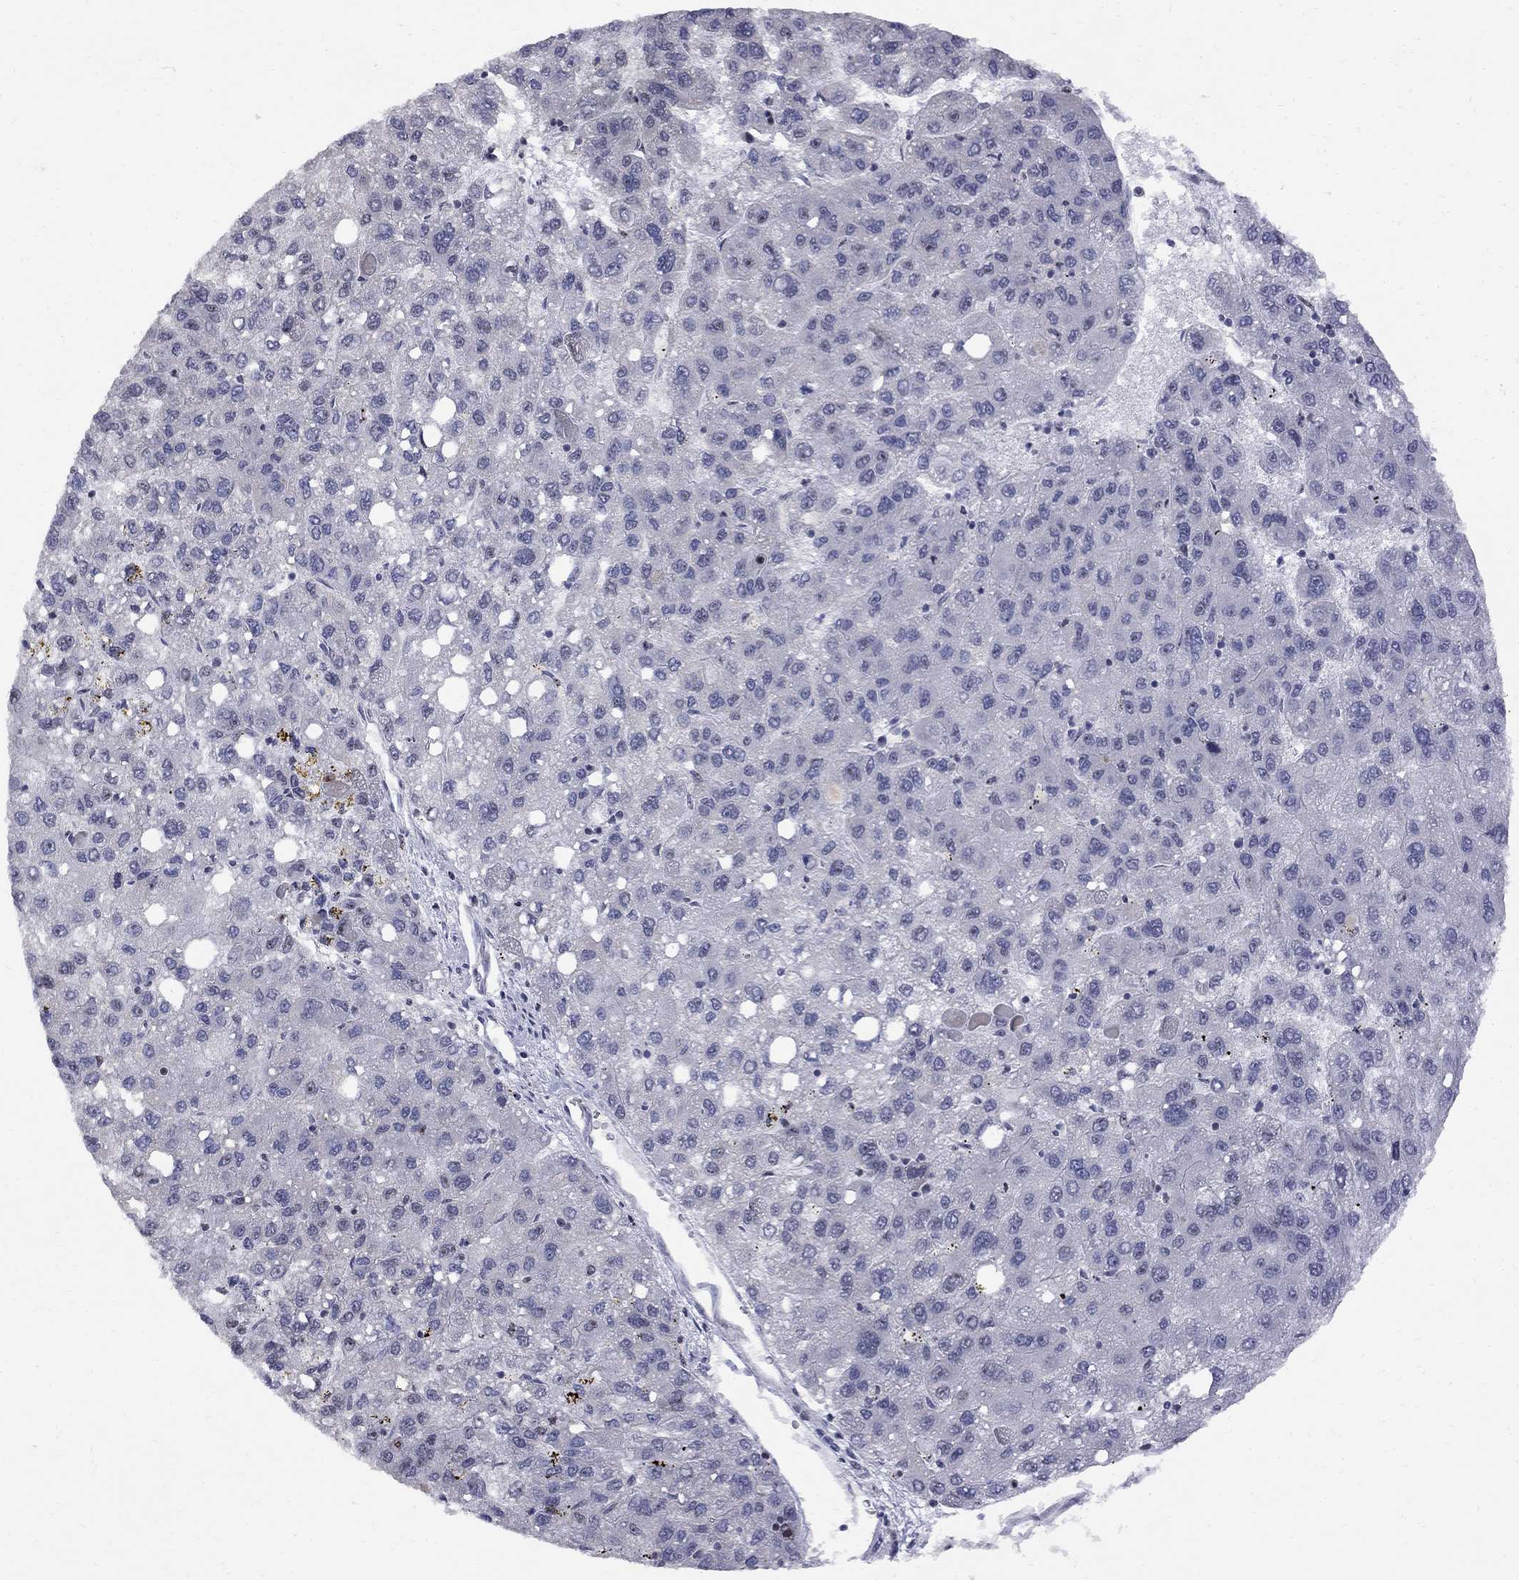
{"staining": {"intensity": "negative", "quantity": "none", "location": "none"}, "tissue": "liver cancer", "cell_type": "Tumor cells", "image_type": "cancer", "snomed": [{"axis": "morphology", "description": "Carcinoma, Hepatocellular, NOS"}, {"axis": "topography", "description": "Liver"}], "caption": "Immunohistochemistry of liver cancer (hepatocellular carcinoma) exhibits no expression in tumor cells. The staining is performed using DAB (3,3'-diaminobenzidine) brown chromogen with nuclei counter-stained in using hematoxylin.", "gene": "DHX33", "patient": {"sex": "female", "age": 82}}